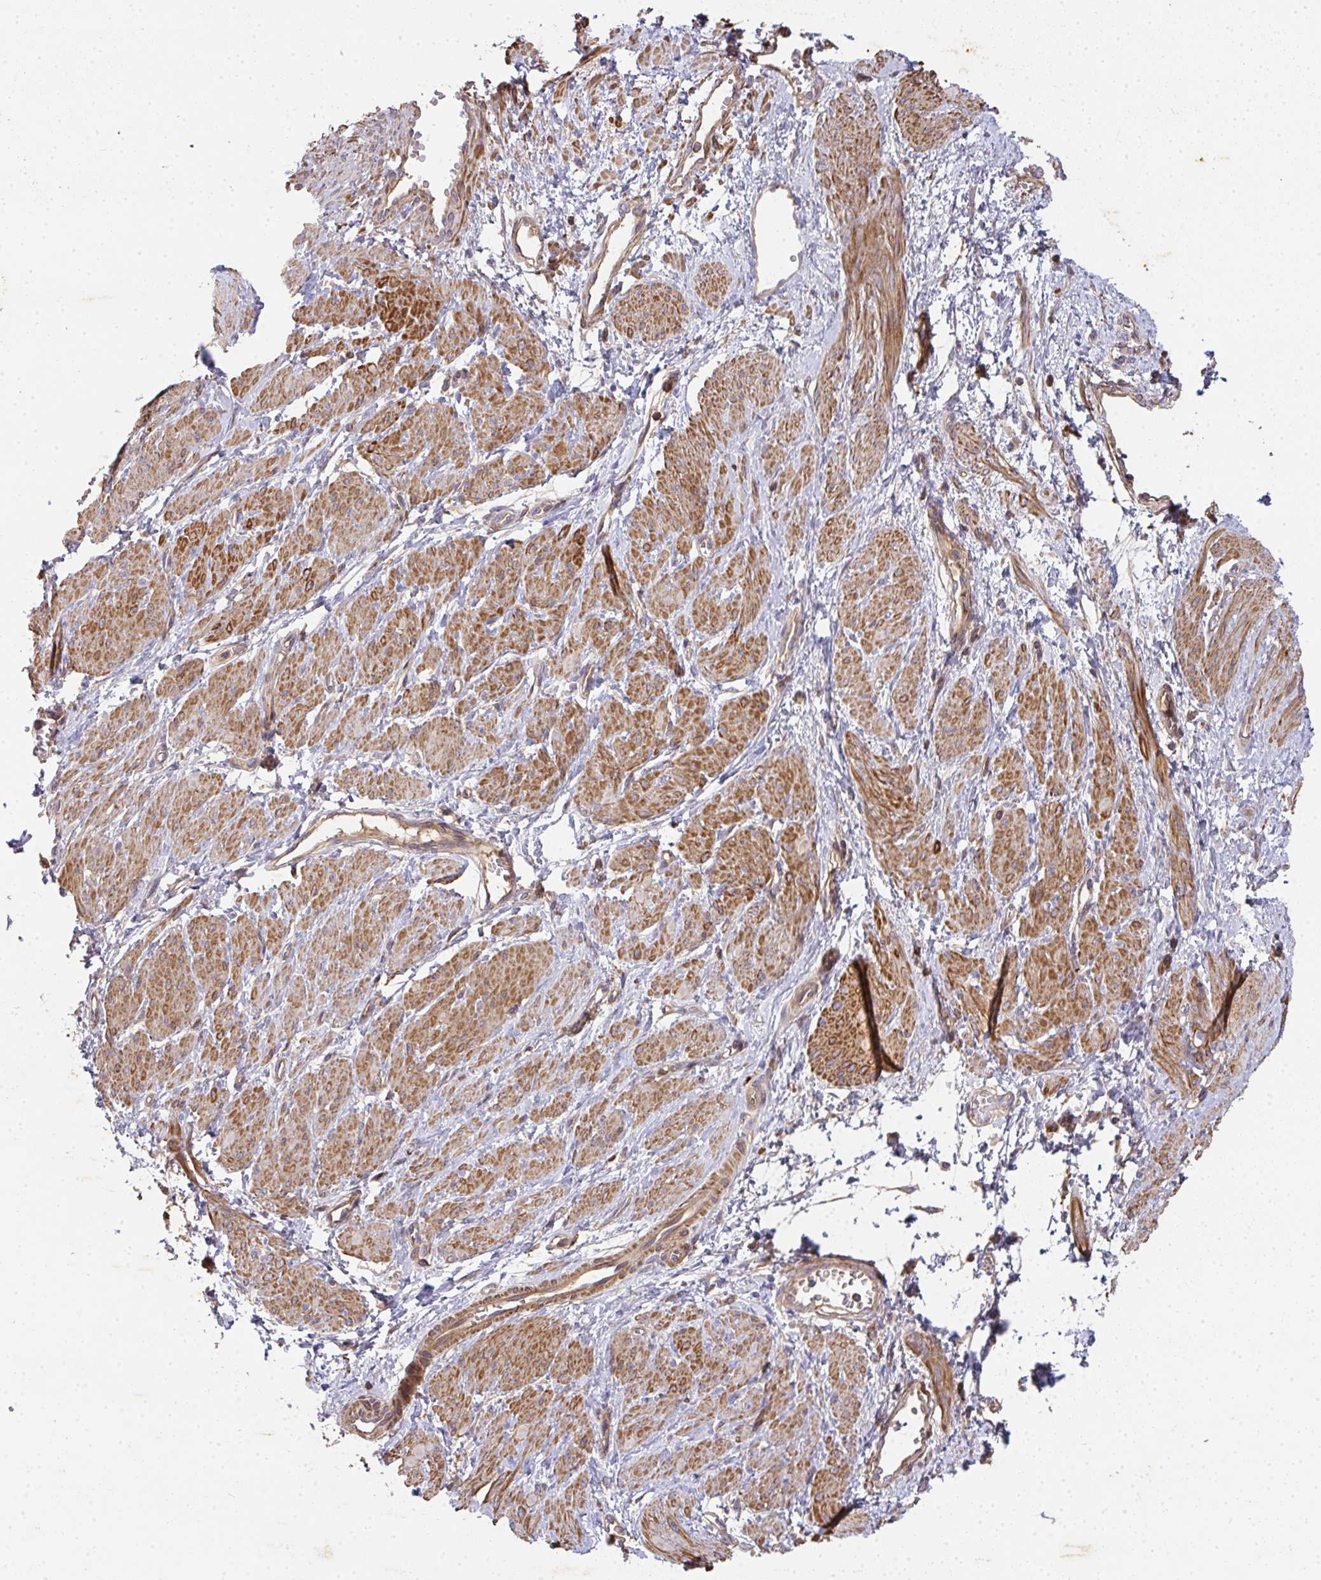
{"staining": {"intensity": "moderate", "quantity": ">75%", "location": "cytoplasmic/membranous"}, "tissue": "smooth muscle", "cell_type": "Smooth muscle cells", "image_type": "normal", "snomed": [{"axis": "morphology", "description": "Normal tissue, NOS"}, {"axis": "topography", "description": "Smooth muscle"}, {"axis": "topography", "description": "Uterus"}], "caption": "About >75% of smooth muscle cells in normal smooth muscle demonstrate moderate cytoplasmic/membranous protein expression as visualized by brown immunohistochemical staining.", "gene": "TNMD", "patient": {"sex": "female", "age": 39}}